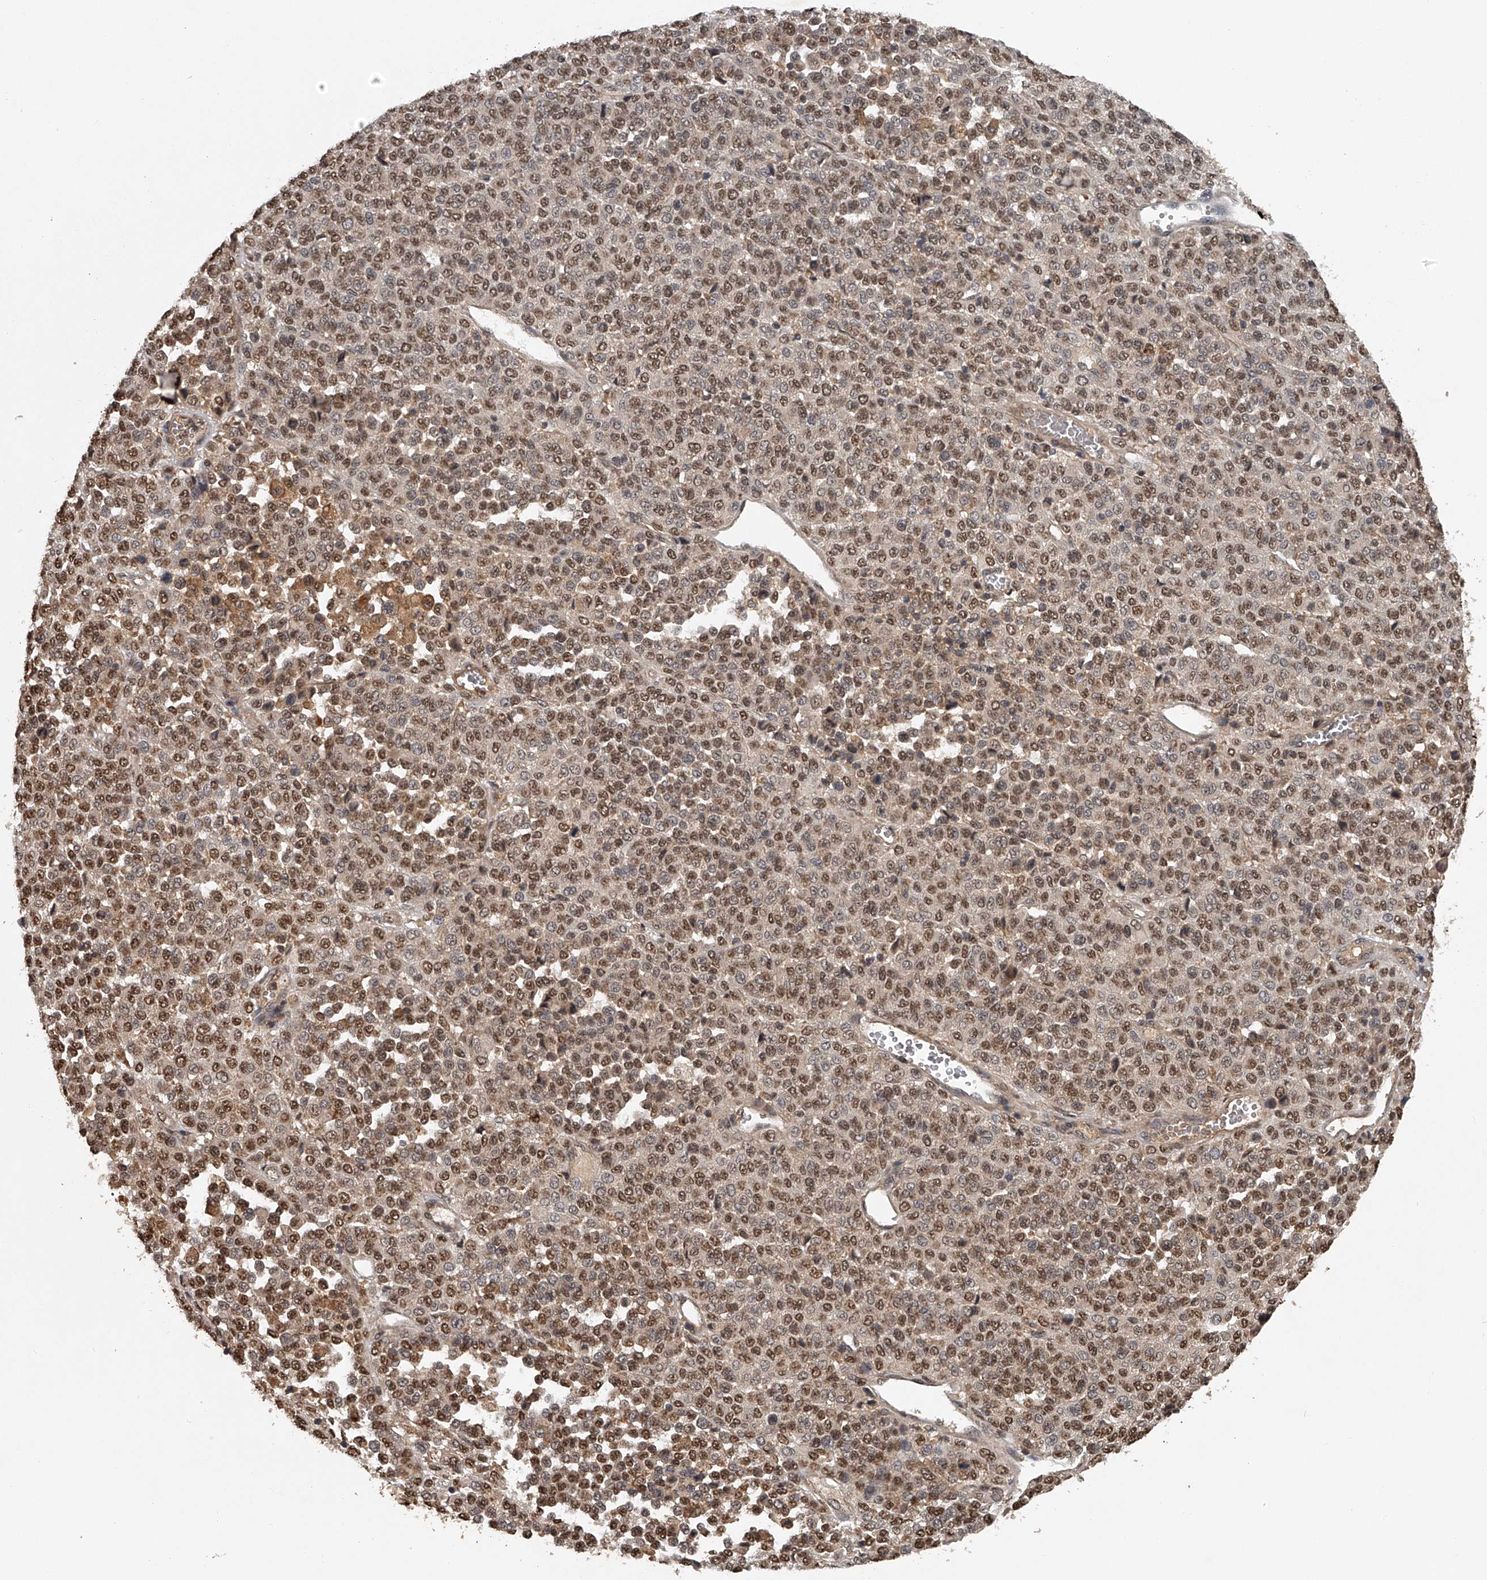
{"staining": {"intensity": "moderate", "quantity": ">75%", "location": "nuclear"}, "tissue": "melanoma", "cell_type": "Tumor cells", "image_type": "cancer", "snomed": [{"axis": "morphology", "description": "Malignant melanoma, Metastatic site"}, {"axis": "topography", "description": "Pancreas"}], "caption": "A brown stain shows moderate nuclear positivity of a protein in human malignant melanoma (metastatic site) tumor cells.", "gene": "PLEKHG1", "patient": {"sex": "female", "age": 30}}